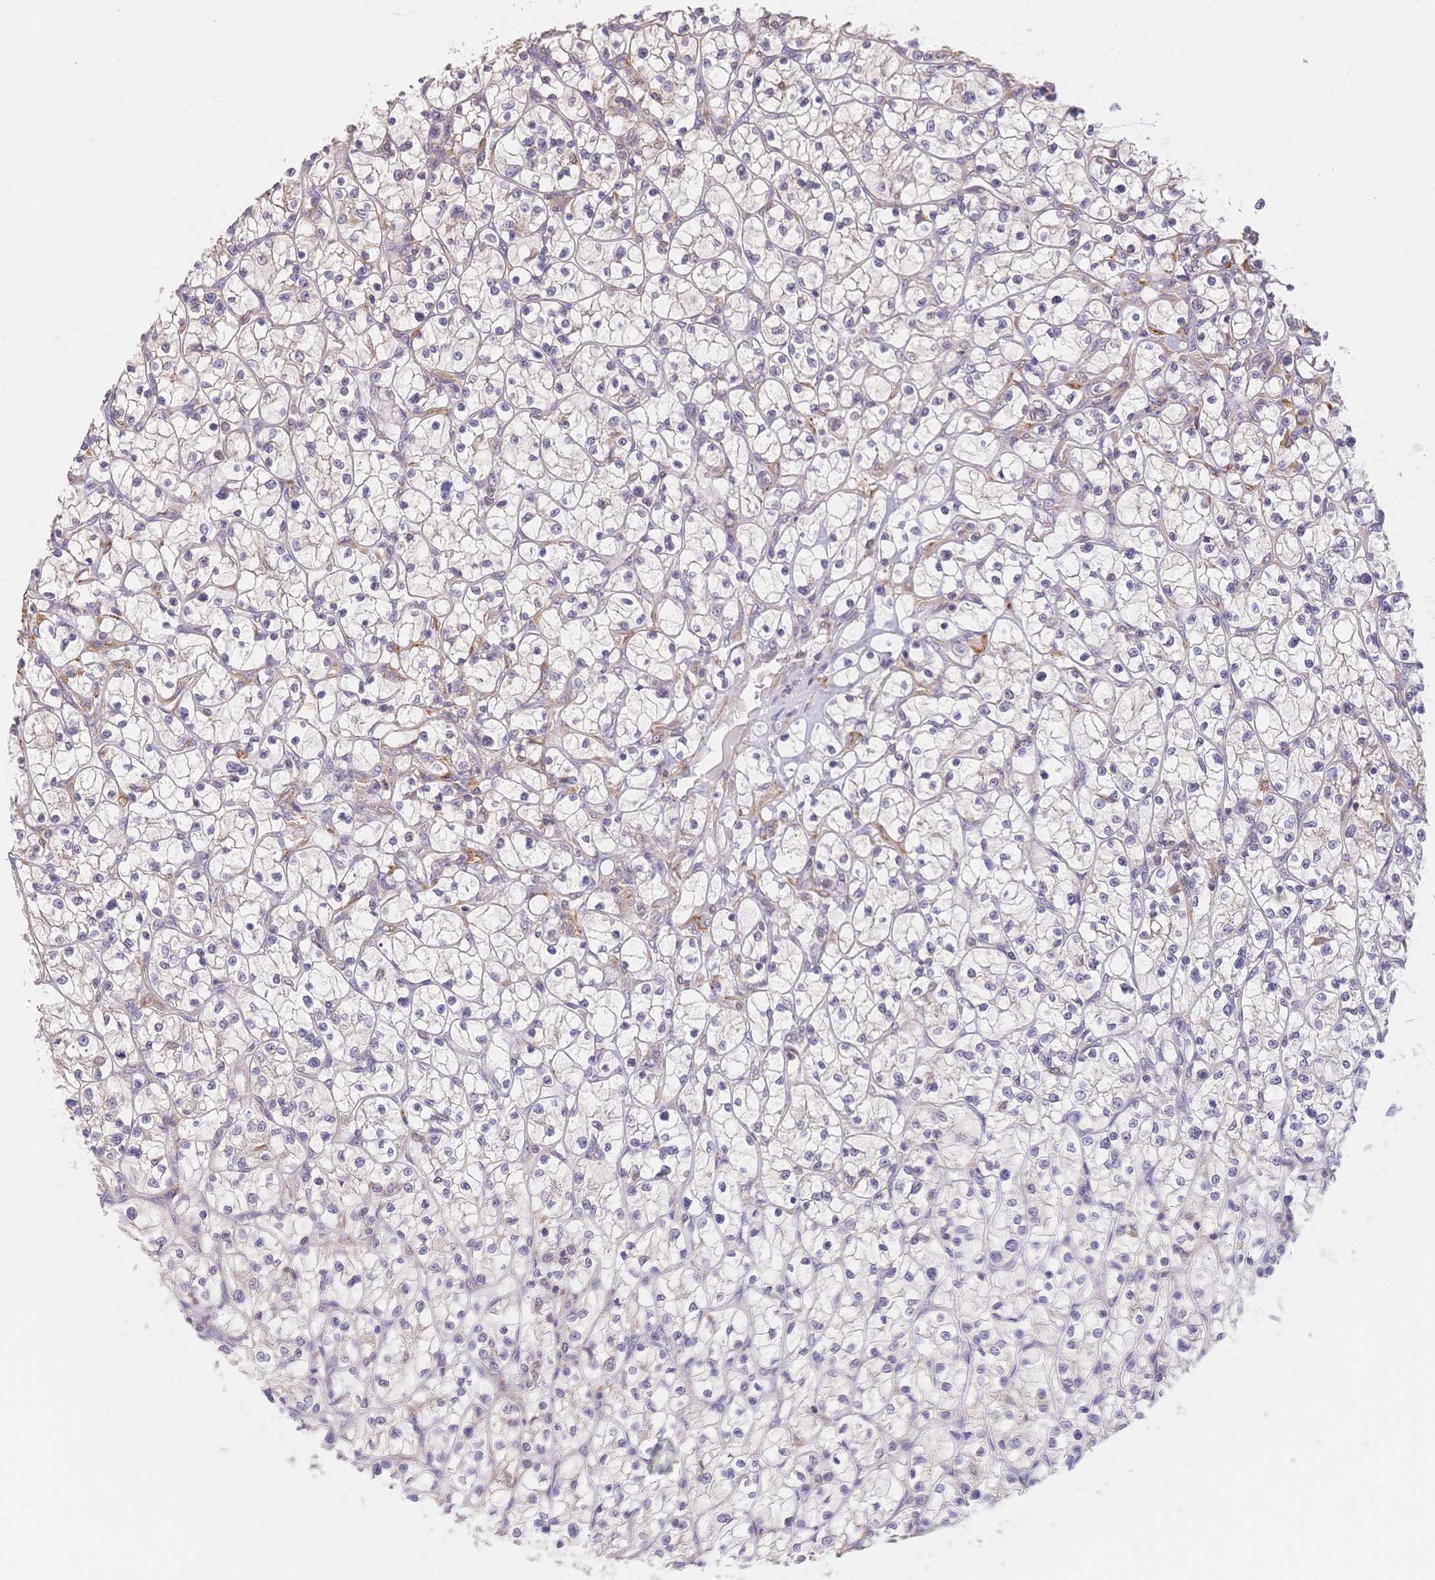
{"staining": {"intensity": "negative", "quantity": "none", "location": "none"}, "tissue": "renal cancer", "cell_type": "Tumor cells", "image_type": "cancer", "snomed": [{"axis": "morphology", "description": "Adenocarcinoma, NOS"}, {"axis": "topography", "description": "Kidney"}], "caption": "DAB immunohistochemical staining of renal cancer (adenocarcinoma) displays no significant staining in tumor cells.", "gene": "HS3ST5", "patient": {"sex": "female", "age": 64}}